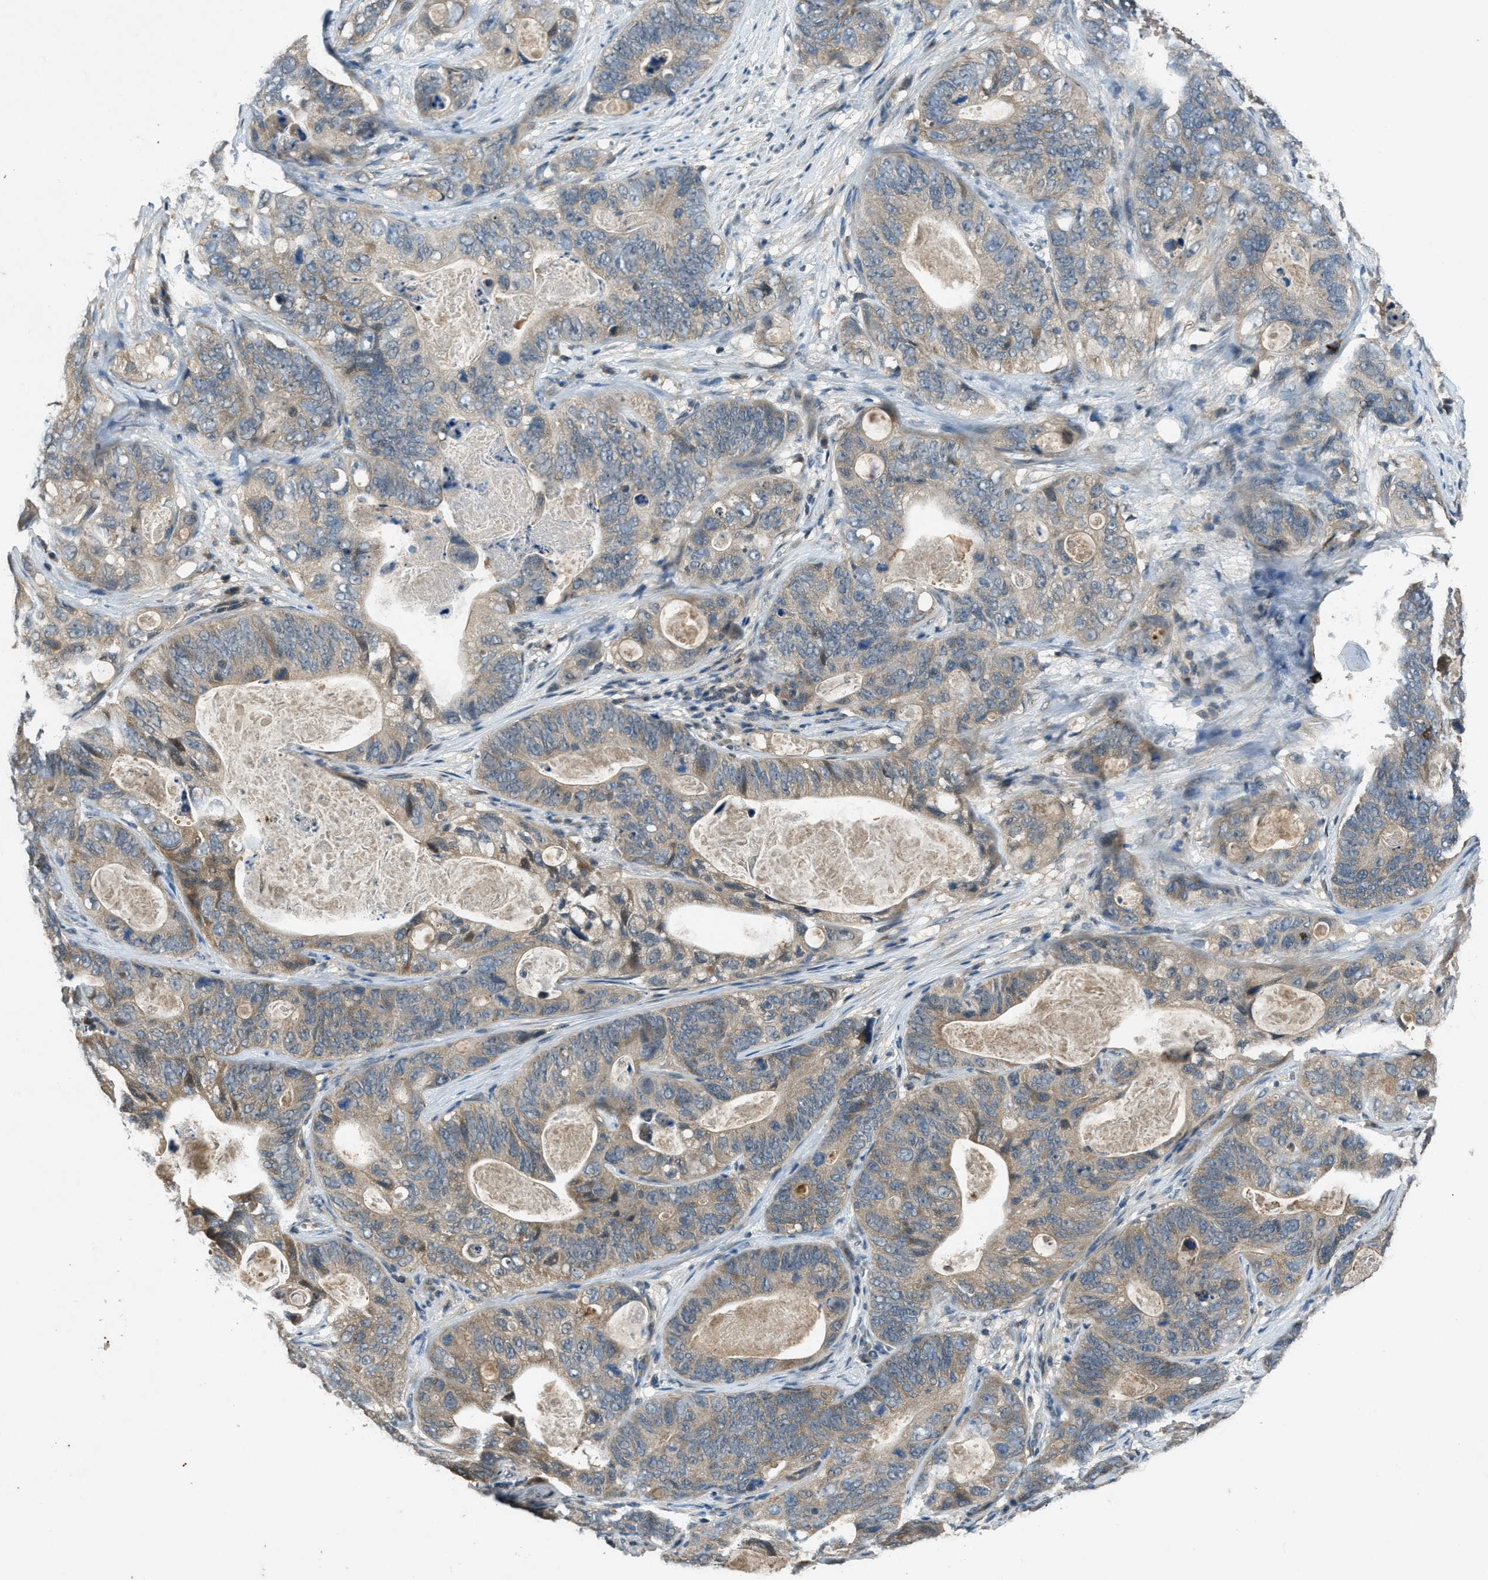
{"staining": {"intensity": "weak", "quantity": ">75%", "location": "cytoplasmic/membranous"}, "tissue": "stomach cancer", "cell_type": "Tumor cells", "image_type": "cancer", "snomed": [{"axis": "morphology", "description": "Adenocarcinoma, NOS"}, {"axis": "topography", "description": "Stomach"}], "caption": "The histopathology image displays staining of stomach adenocarcinoma, revealing weak cytoplasmic/membranous protein staining (brown color) within tumor cells.", "gene": "DUSP6", "patient": {"sex": "female", "age": 89}}